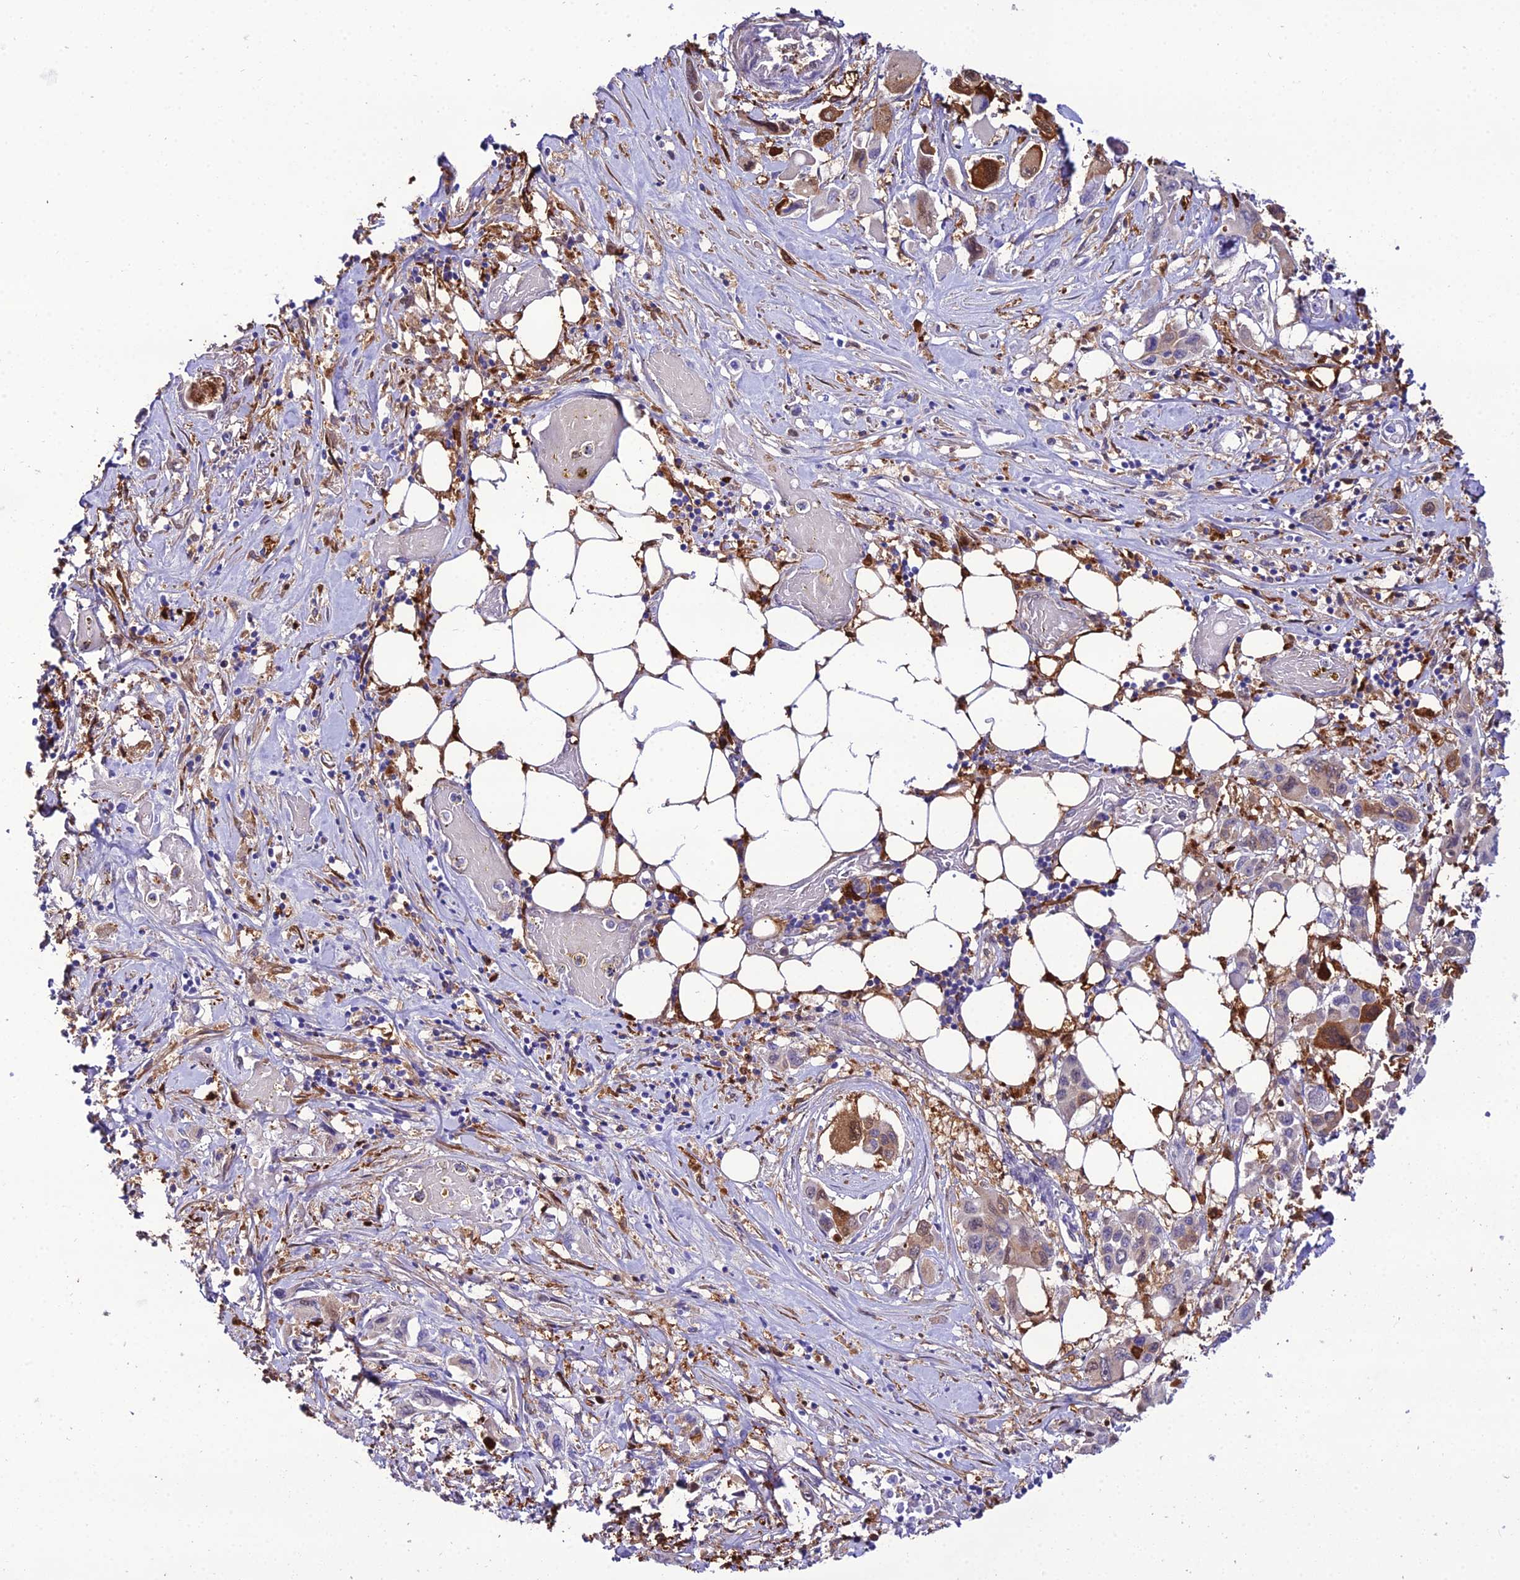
{"staining": {"intensity": "strong", "quantity": "25%-75%", "location": "cytoplasmic/membranous"}, "tissue": "pancreatic cancer", "cell_type": "Tumor cells", "image_type": "cancer", "snomed": [{"axis": "morphology", "description": "Adenocarcinoma, NOS"}, {"axis": "topography", "description": "Pancreas"}], "caption": "Protein staining of pancreatic cancer tissue exhibits strong cytoplasmic/membranous expression in about 25%-75% of tumor cells. (Brightfield microscopy of DAB IHC at high magnification).", "gene": "MB21D2", "patient": {"sex": "male", "age": 92}}